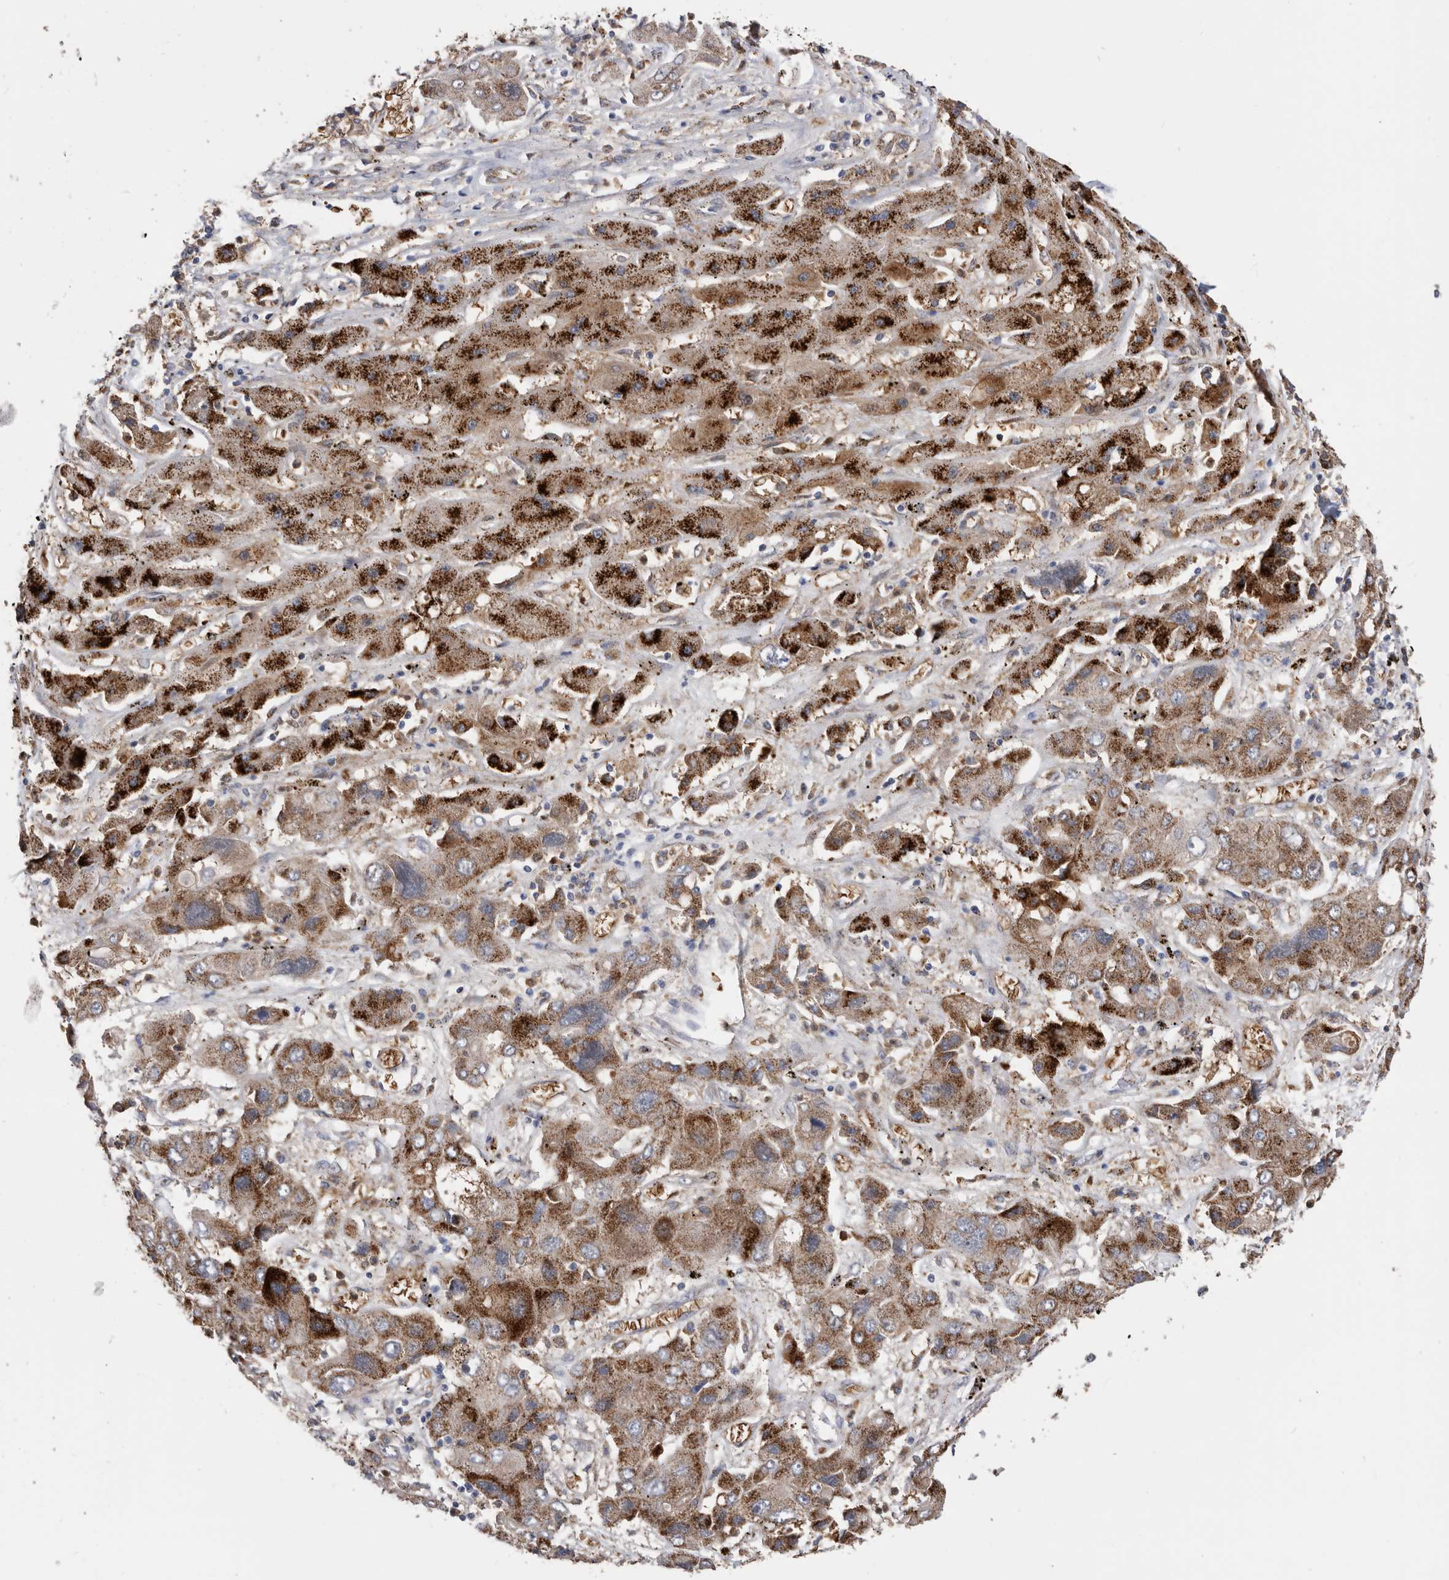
{"staining": {"intensity": "strong", "quantity": ">75%", "location": "cytoplasmic/membranous"}, "tissue": "liver cancer", "cell_type": "Tumor cells", "image_type": "cancer", "snomed": [{"axis": "morphology", "description": "Cholangiocarcinoma"}, {"axis": "topography", "description": "Liver"}], "caption": "Immunohistochemical staining of human liver cancer exhibits high levels of strong cytoplasmic/membranous protein staining in approximately >75% of tumor cells. (Brightfield microscopy of DAB IHC at high magnification).", "gene": "CRISPLD2", "patient": {"sex": "male", "age": 67}}